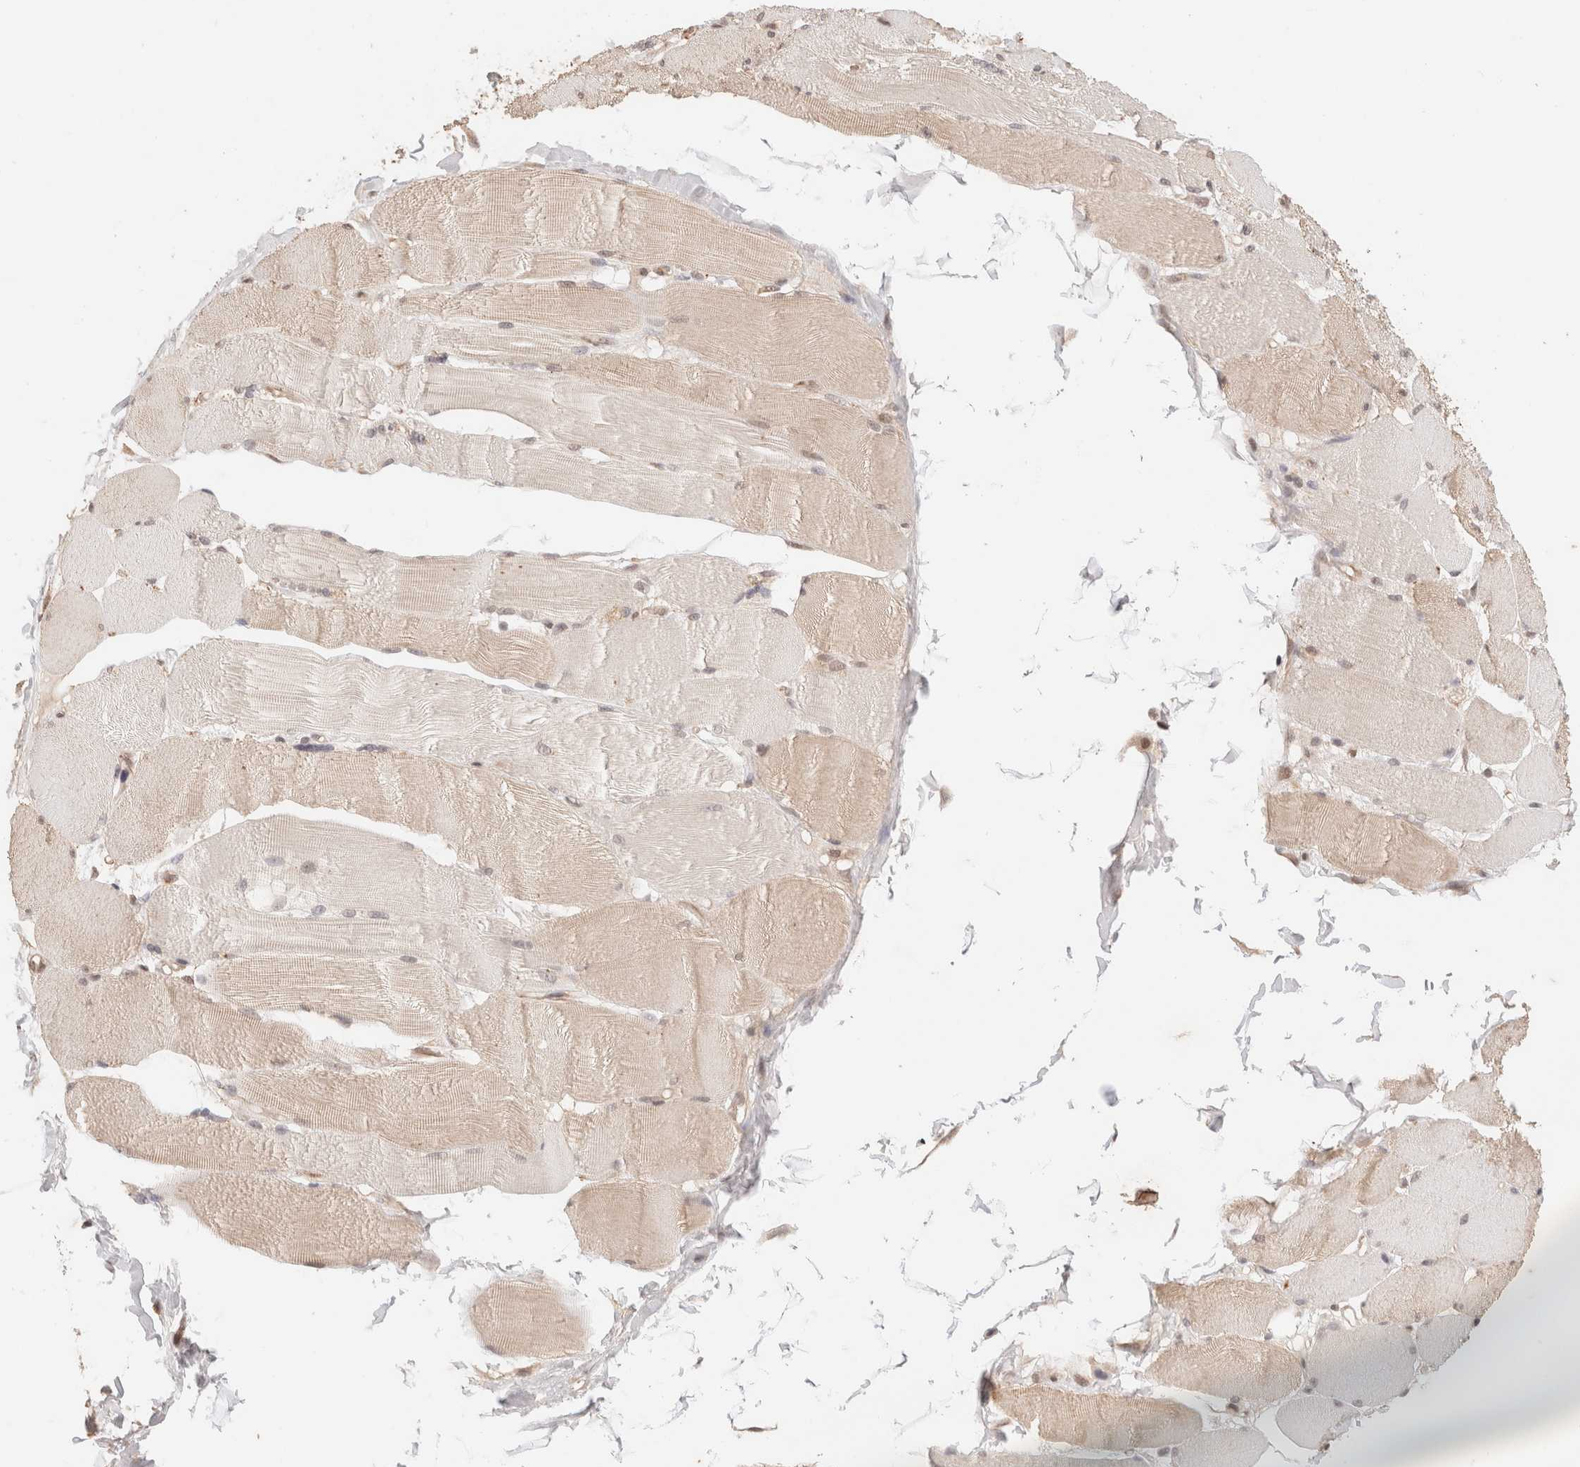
{"staining": {"intensity": "weak", "quantity": ">75%", "location": "cytoplasmic/membranous"}, "tissue": "skeletal muscle", "cell_type": "Myocytes", "image_type": "normal", "snomed": [{"axis": "morphology", "description": "Normal tissue, NOS"}, {"axis": "topography", "description": "Skin"}, {"axis": "topography", "description": "Skeletal muscle"}], "caption": "Skeletal muscle stained with DAB IHC shows low levels of weak cytoplasmic/membranous positivity in approximately >75% of myocytes.", "gene": "BRPF3", "patient": {"sex": "male", "age": 83}}